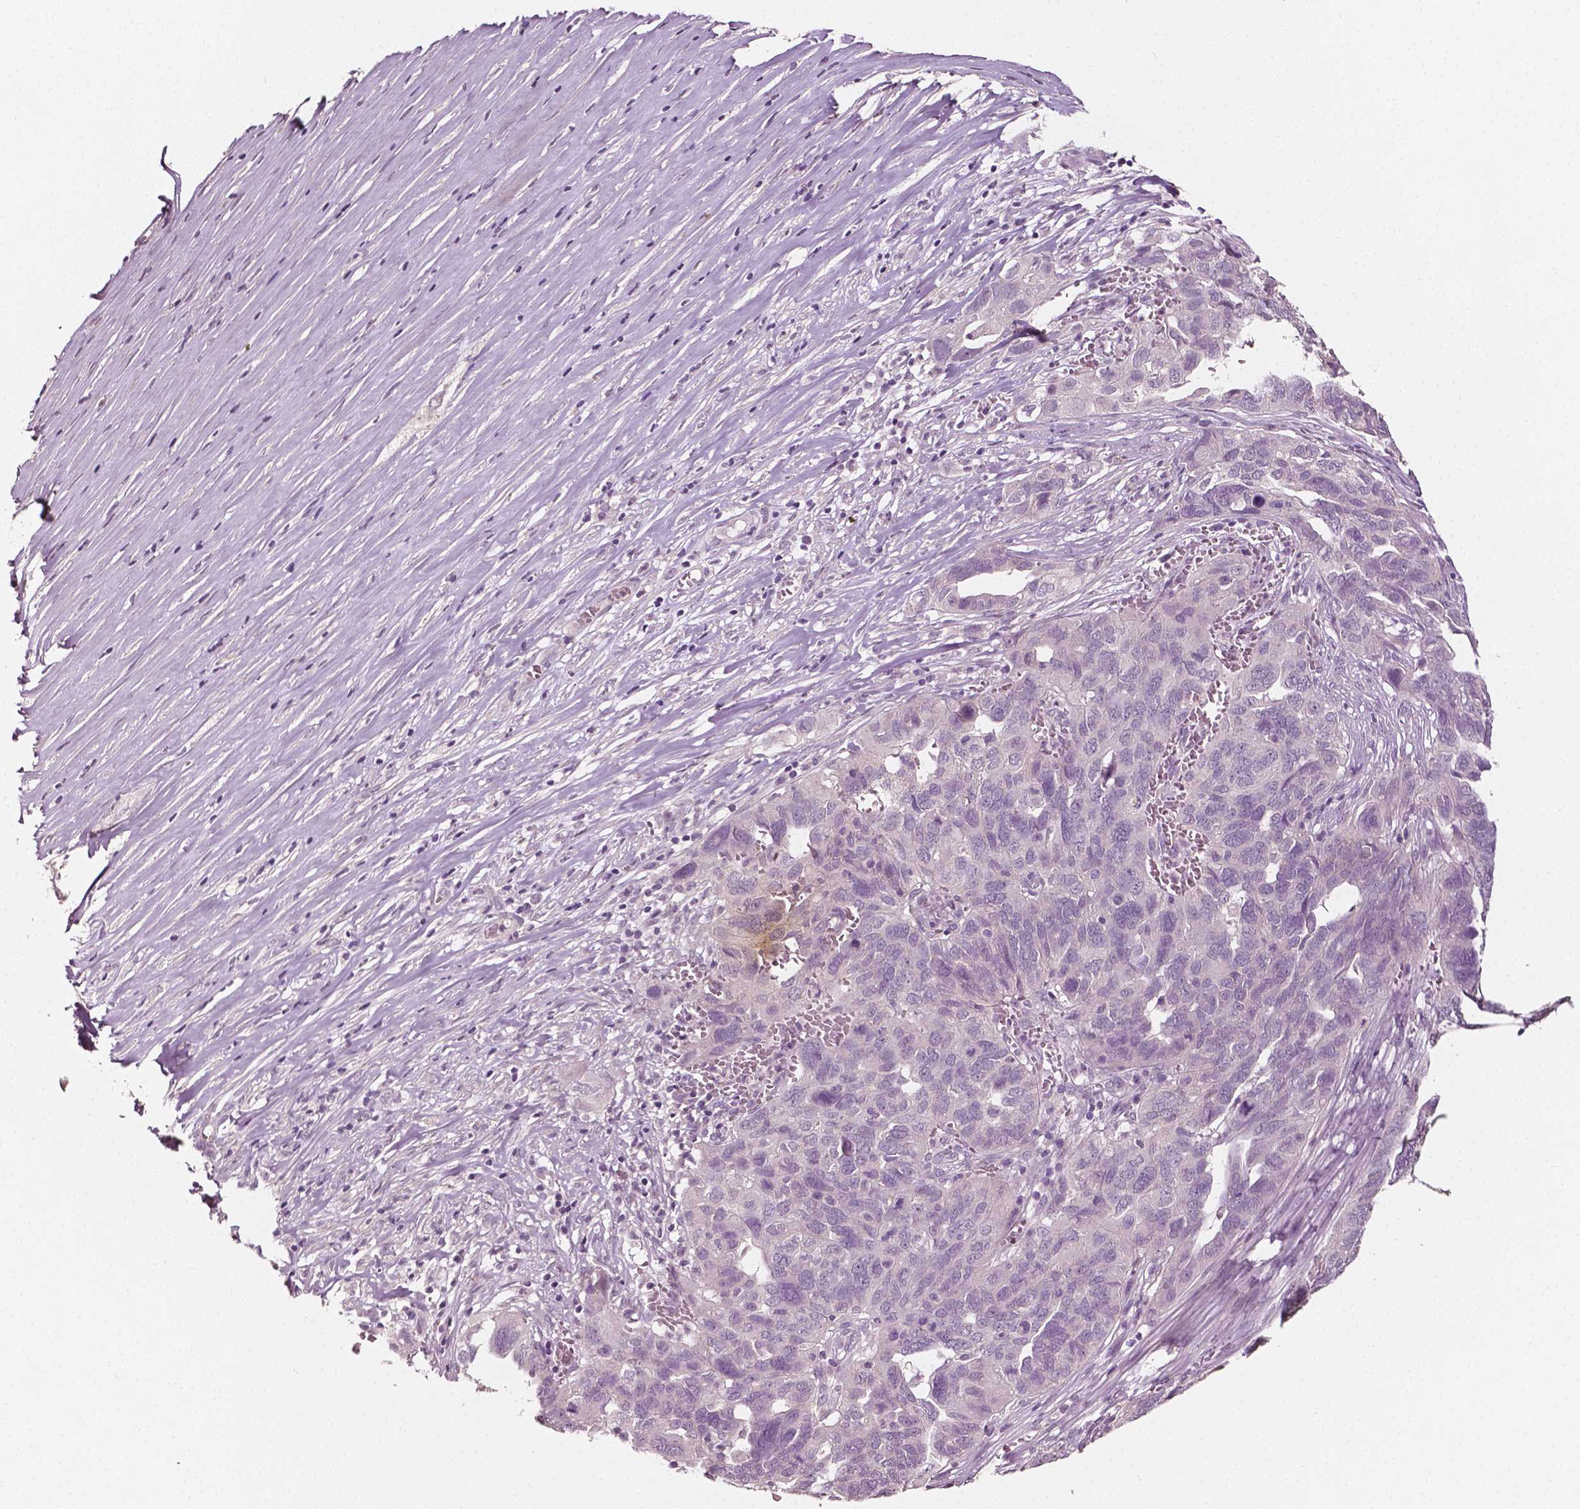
{"staining": {"intensity": "negative", "quantity": "none", "location": "none"}, "tissue": "ovarian cancer", "cell_type": "Tumor cells", "image_type": "cancer", "snomed": [{"axis": "morphology", "description": "Carcinoma, endometroid"}, {"axis": "topography", "description": "Soft tissue"}, {"axis": "topography", "description": "Ovary"}], "caption": "Human ovarian endometroid carcinoma stained for a protein using immunohistochemistry demonstrates no staining in tumor cells.", "gene": "PLA2R1", "patient": {"sex": "female", "age": 52}}